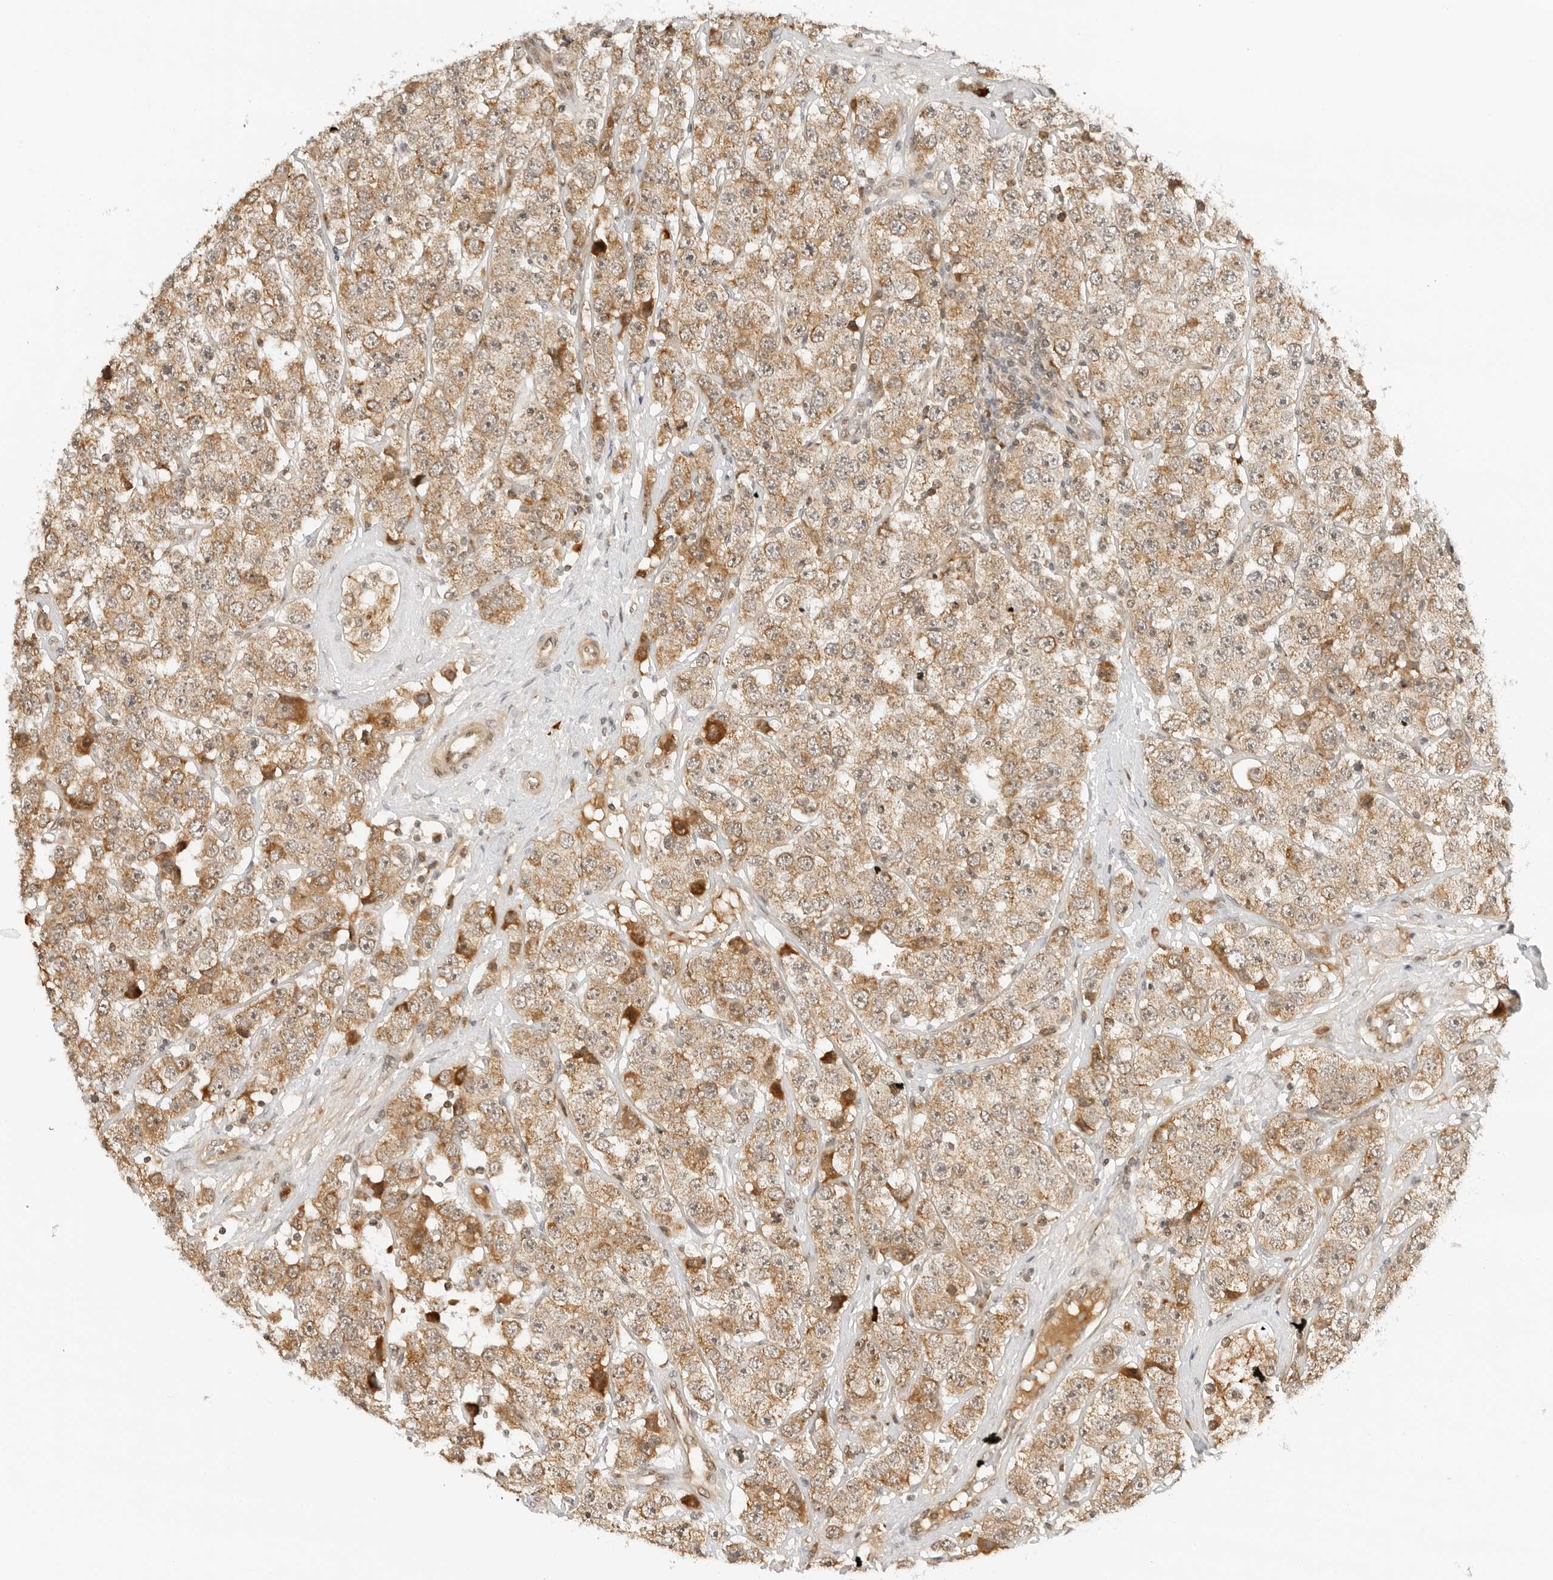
{"staining": {"intensity": "moderate", "quantity": ">75%", "location": "cytoplasmic/membranous"}, "tissue": "testis cancer", "cell_type": "Tumor cells", "image_type": "cancer", "snomed": [{"axis": "morphology", "description": "Seminoma, NOS"}, {"axis": "topography", "description": "Testis"}], "caption": "Tumor cells demonstrate moderate cytoplasmic/membranous positivity in approximately >75% of cells in testis seminoma.", "gene": "RC3H1", "patient": {"sex": "male", "age": 28}}